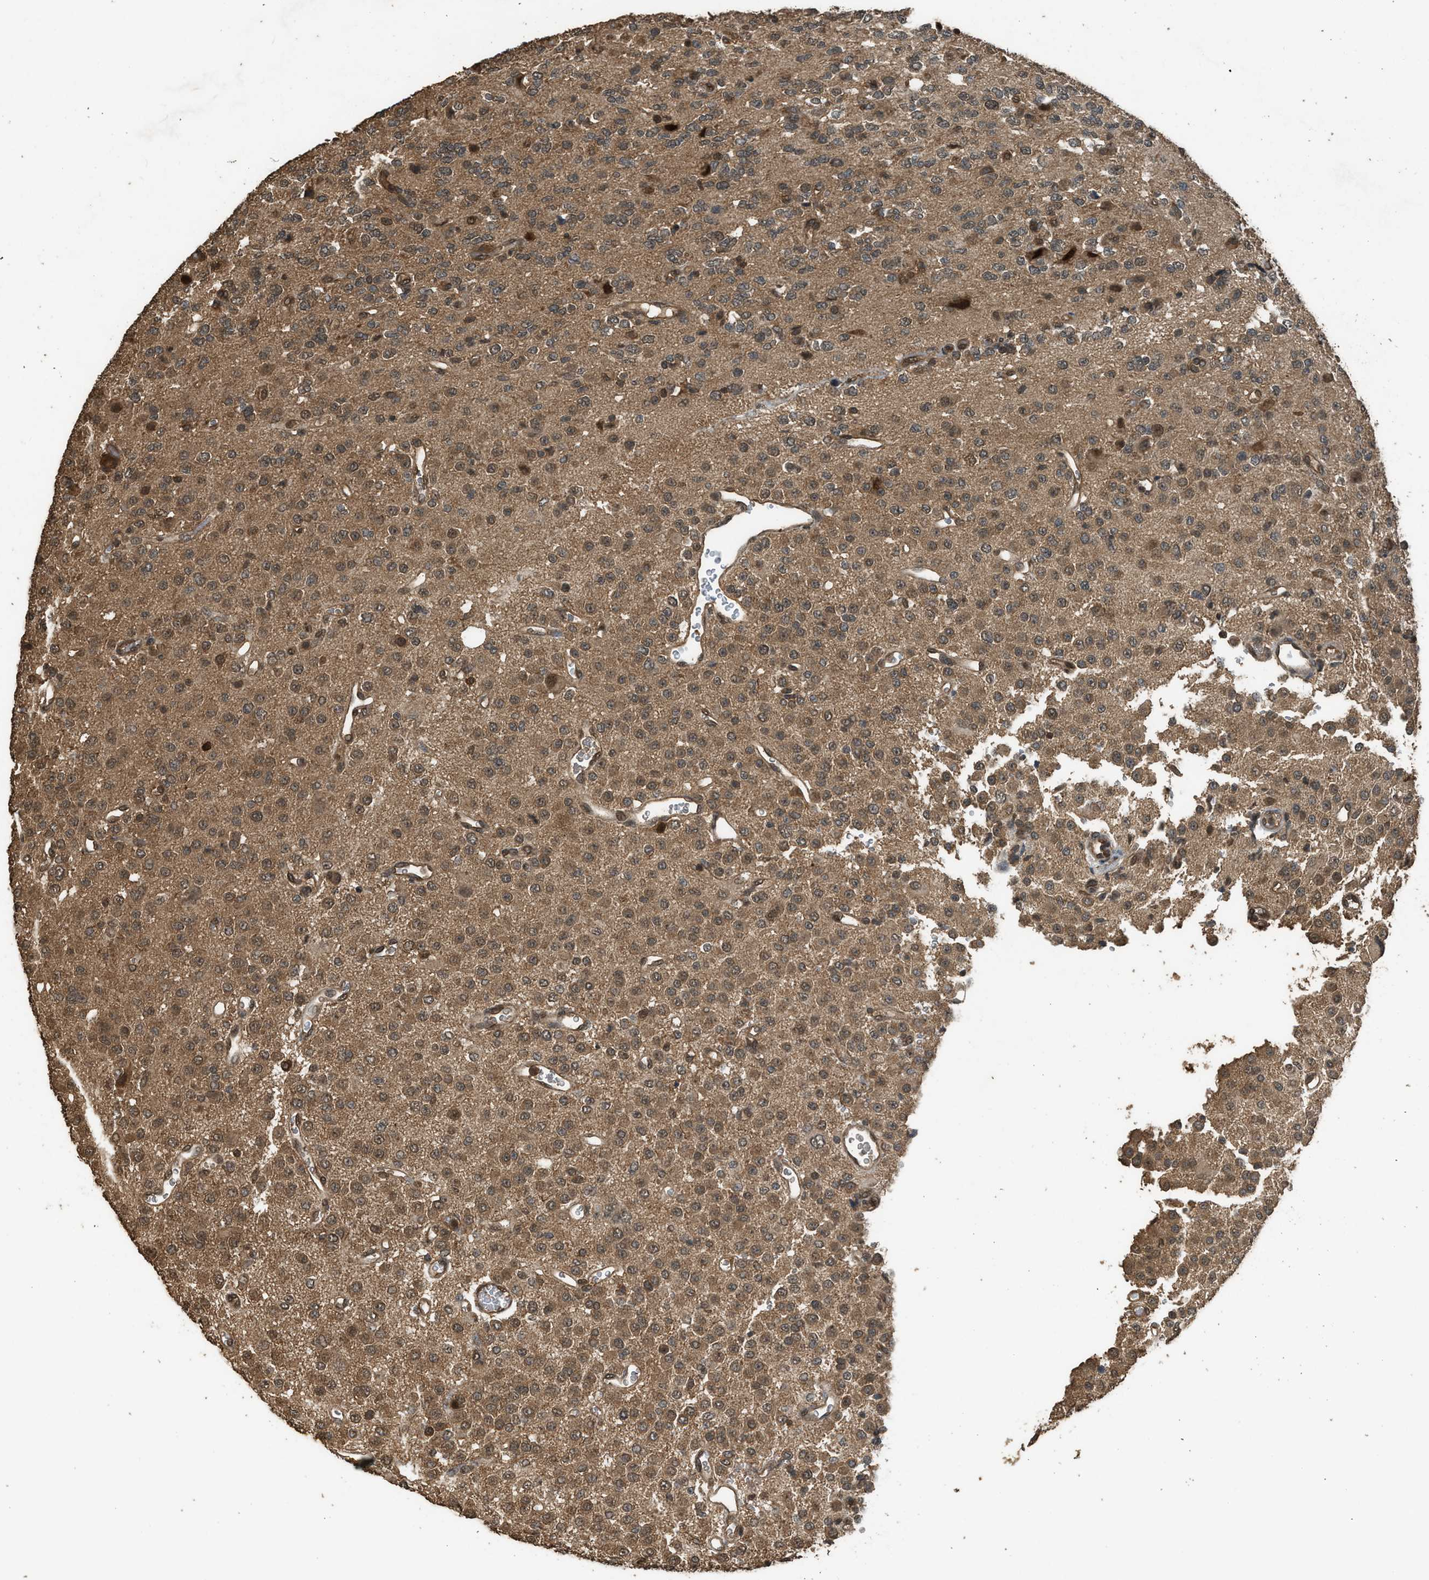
{"staining": {"intensity": "moderate", "quantity": ">75%", "location": "cytoplasmic/membranous,nuclear"}, "tissue": "glioma", "cell_type": "Tumor cells", "image_type": "cancer", "snomed": [{"axis": "morphology", "description": "Glioma, malignant, Low grade"}, {"axis": "topography", "description": "Brain"}], "caption": "A brown stain labels moderate cytoplasmic/membranous and nuclear expression of a protein in malignant glioma (low-grade) tumor cells.", "gene": "MYBL2", "patient": {"sex": "male", "age": 38}}